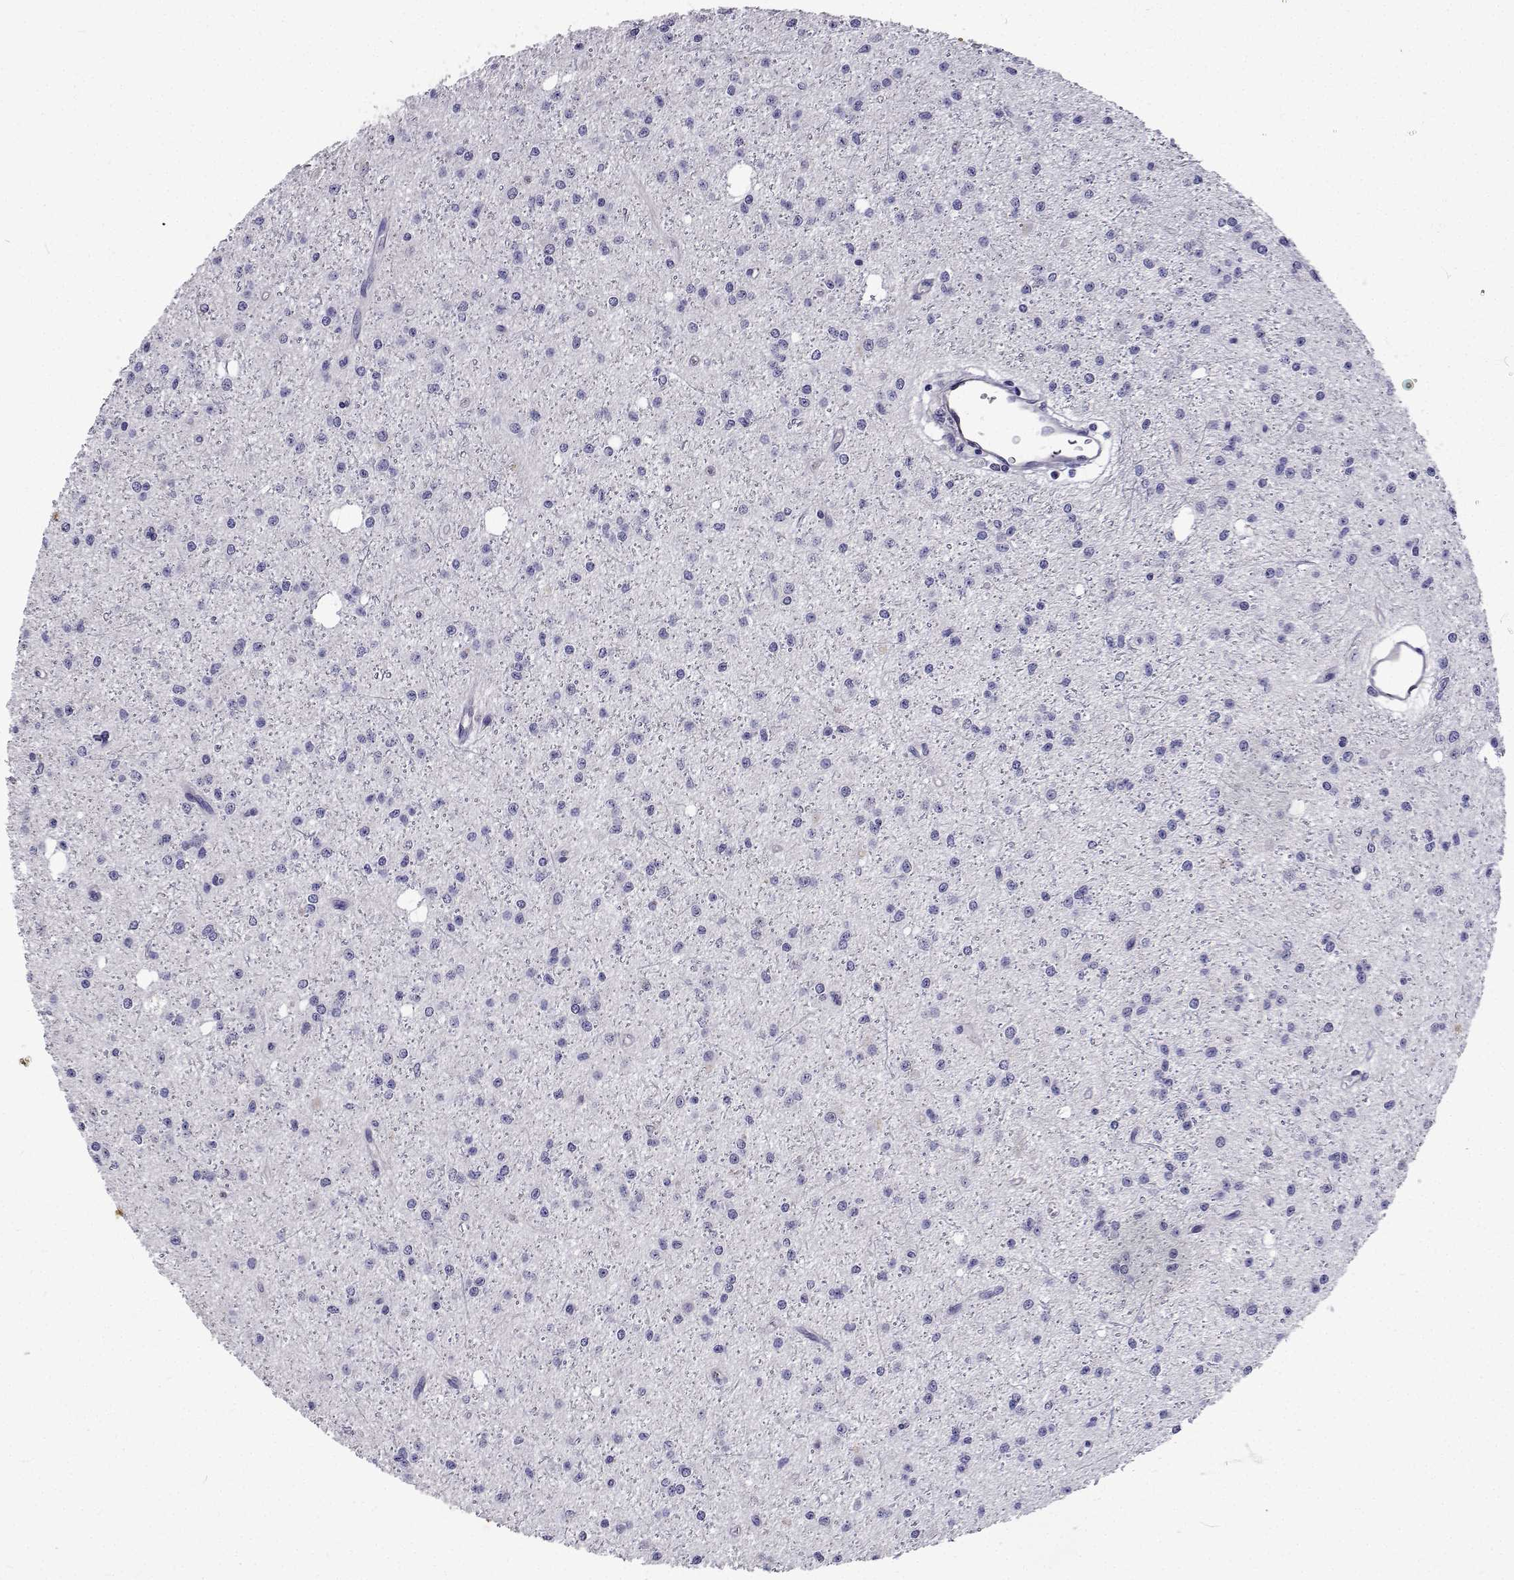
{"staining": {"intensity": "negative", "quantity": "none", "location": "none"}, "tissue": "glioma", "cell_type": "Tumor cells", "image_type": "cancer", "snomed": [{"axis": "morphology", "description": "Glioma, malignant, Low grade"}, {"axis": "topography", "description": "Brain"}], "caption": "This is a micrograph of IHC staining of malignant glioma (low-grade), which shows no staining in tumor cells. (IHC, brightfield microscopy, high magnification).", "gene": "LHFPL7", "patient": {"sex": "male", "age": 27}}